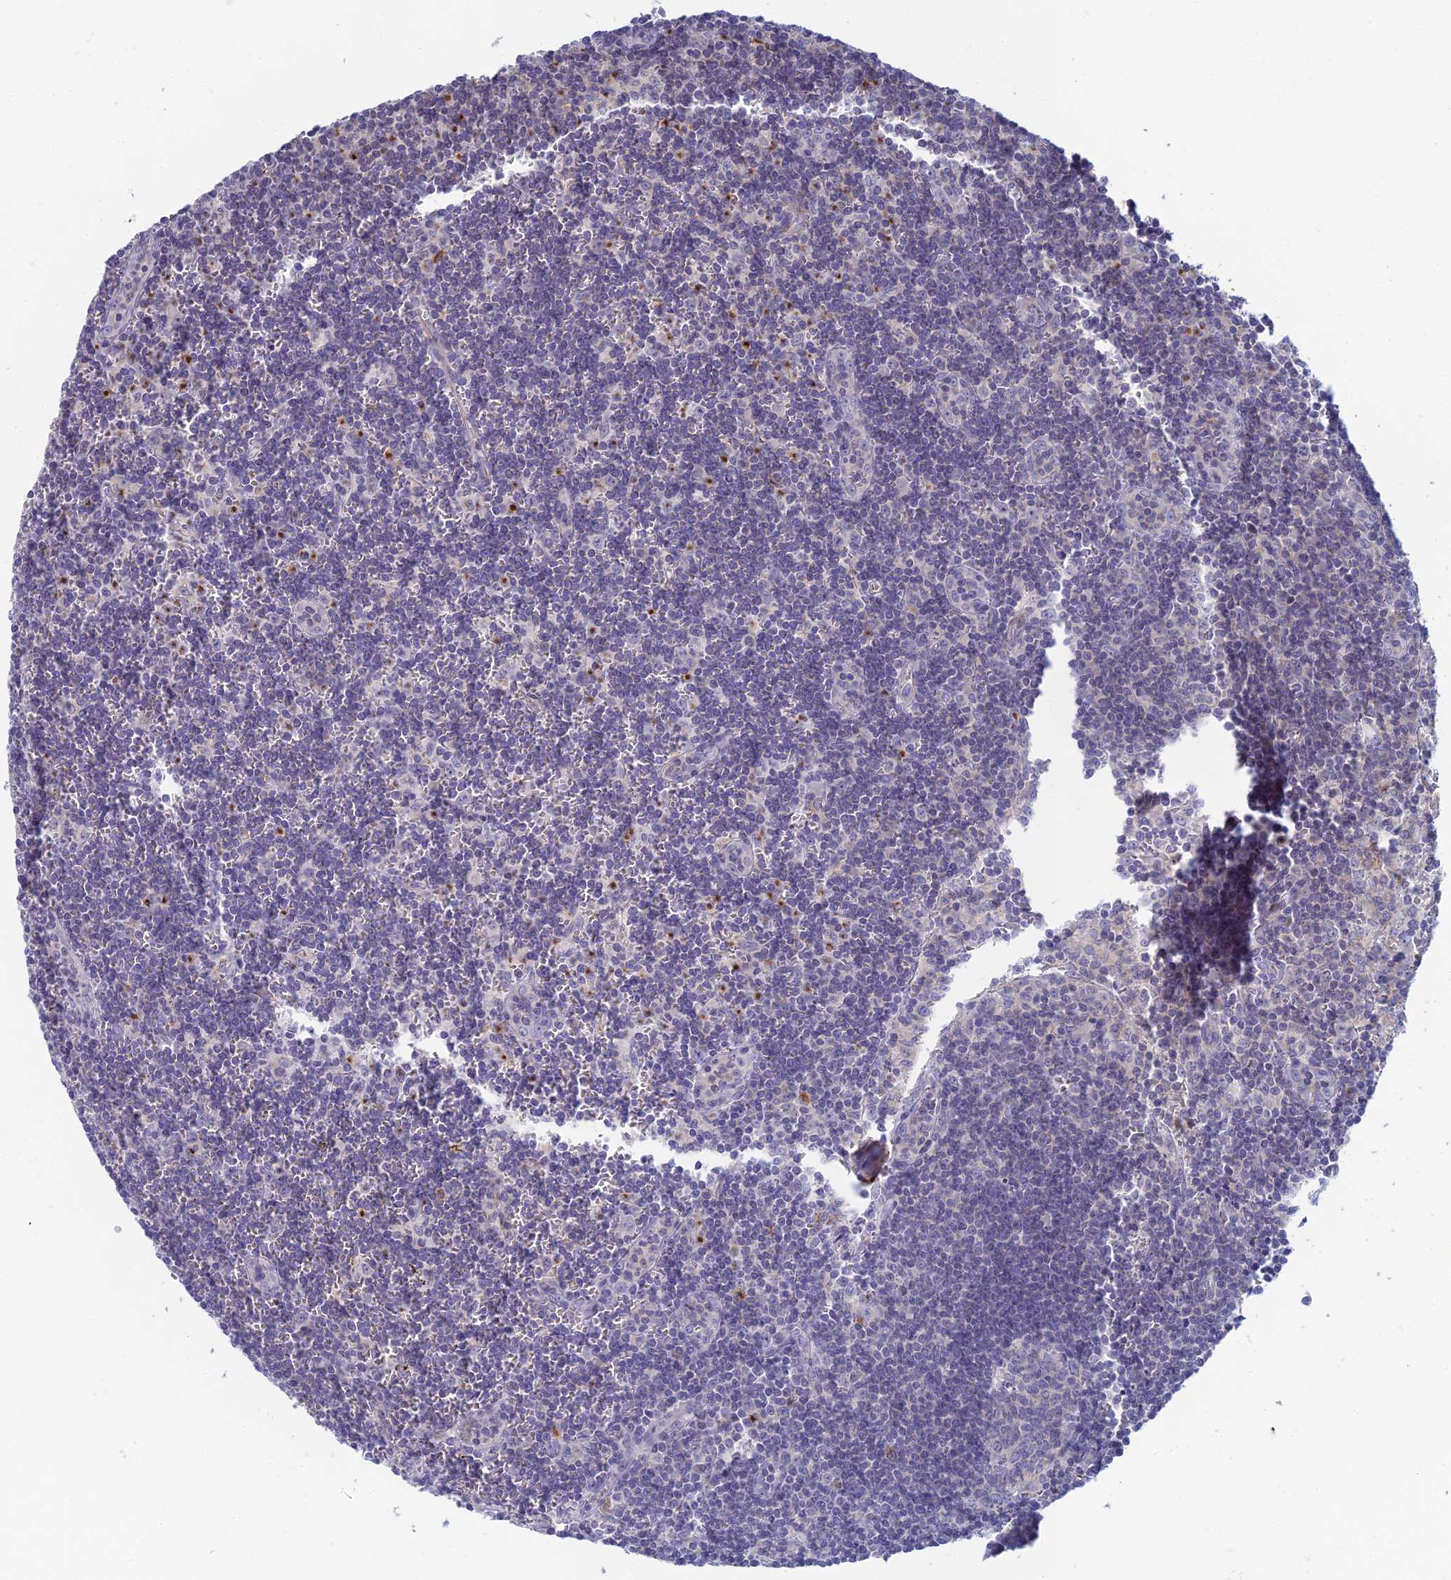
{"staining": {"intensity": "negative", "quantity": "none", "location": "none"}, "tissue": "lymph node", "cell_type": "Germinal center cells", "image_type": "normal", "snomed": [{"axis": "morphology", "description": "Normal tissue, NOS"}, {"axis": "topography", "description": "Lymph node"}], "caption": "Immunohistochemistry (IHC) of normal human lymph node shows no staining in germinal center cells.", "gene": "FERD3L", "patient": {"sex": "female", "age": 32}}